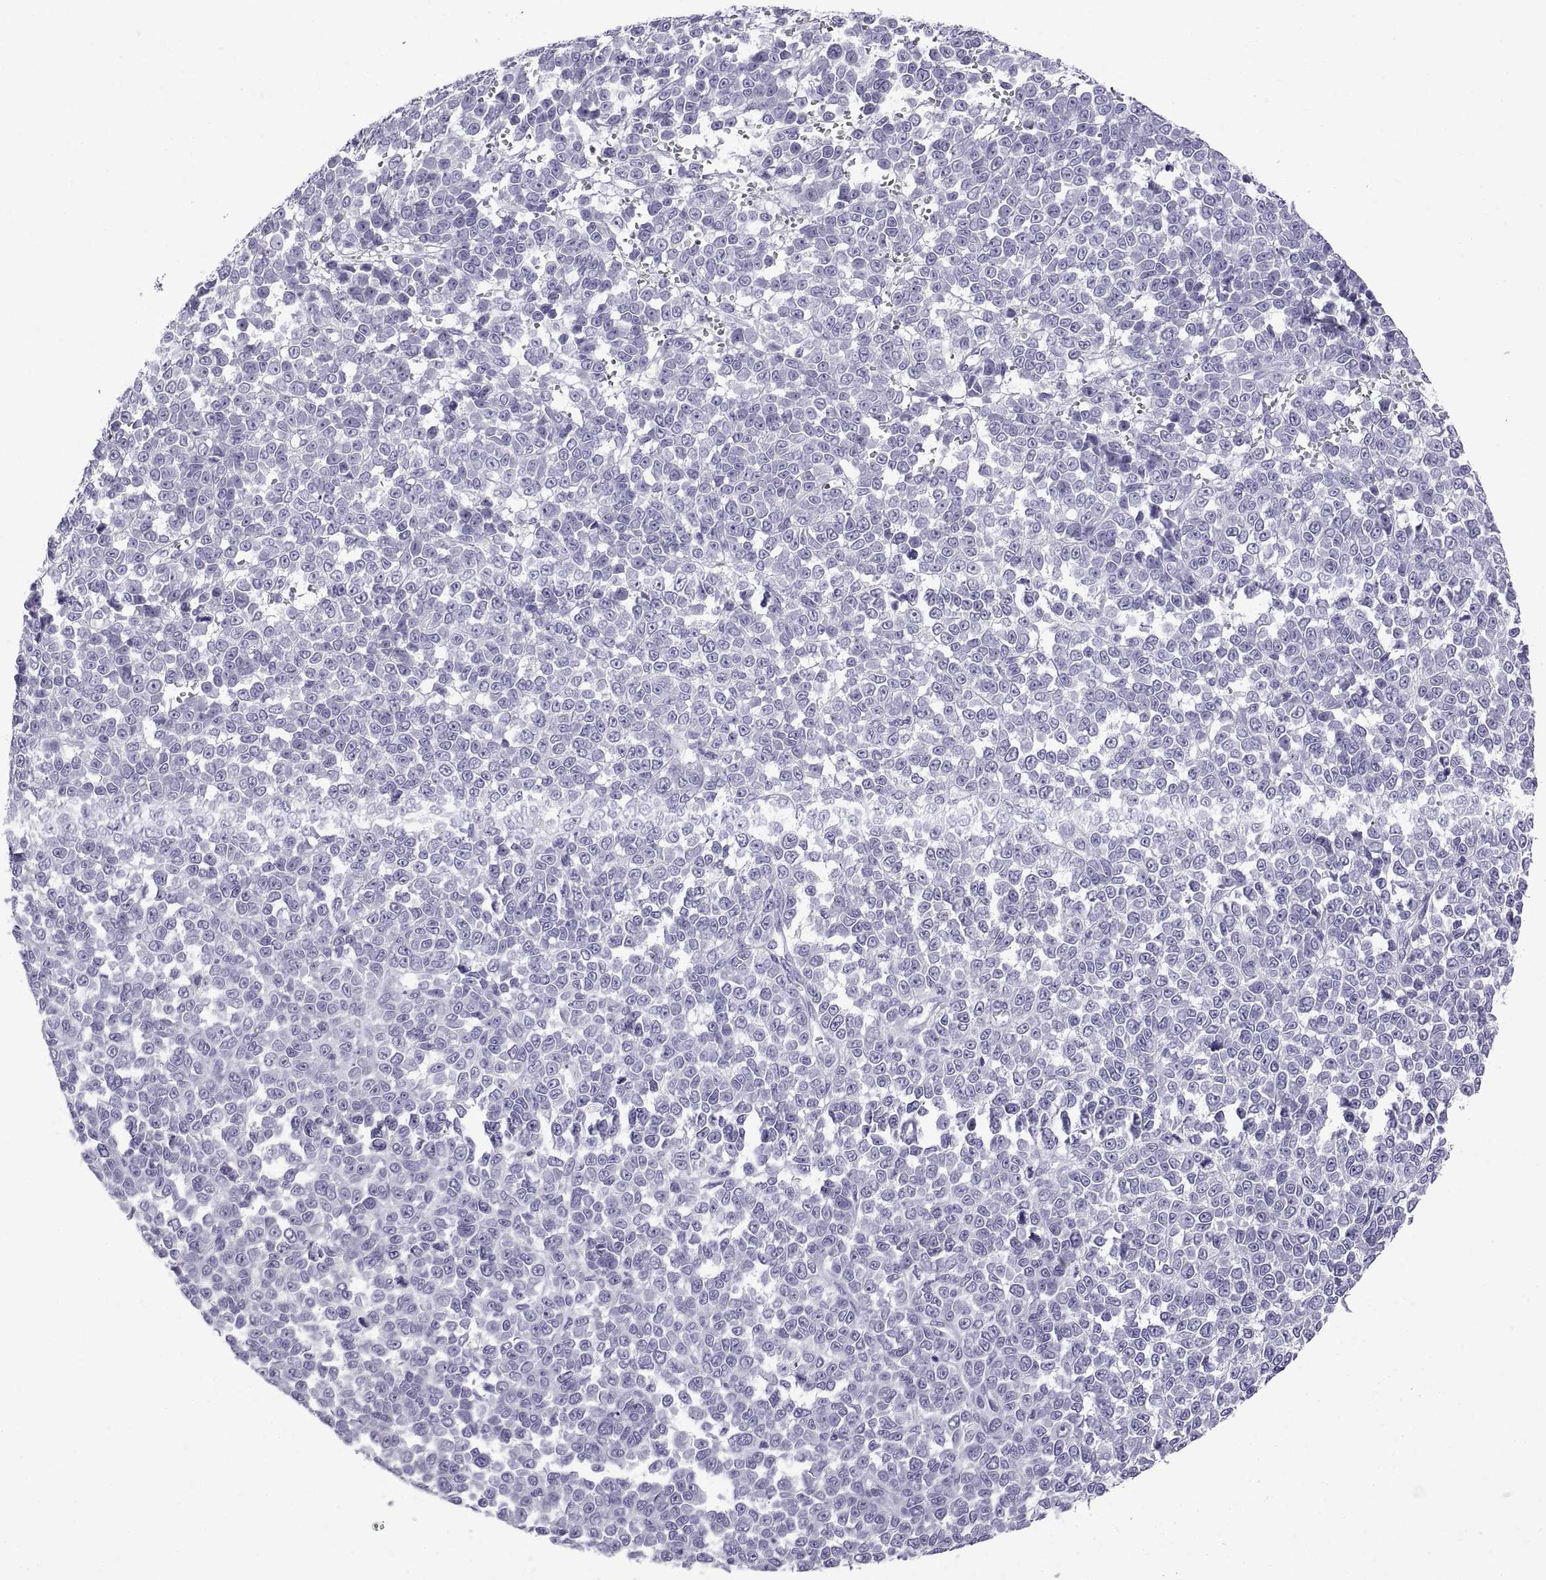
{"staining": {"intensity": "negative", "quantity": "none", "location": "none"}, "tissue": "melanoma", "cell_type": "Tumor cells", "image_type": "cancer", "snomed": [{"axis": "morphology", "description": "Malignant melanoma, NOS"}, {"axis": "topography", "description": "Skin"}], "caption": "Human melanoma stained for a protein using immunohistochemistry exhibits no expression in tumor cells.", "gene": "SPDYE1", "patient": {"sex": "female", "age": 95}}